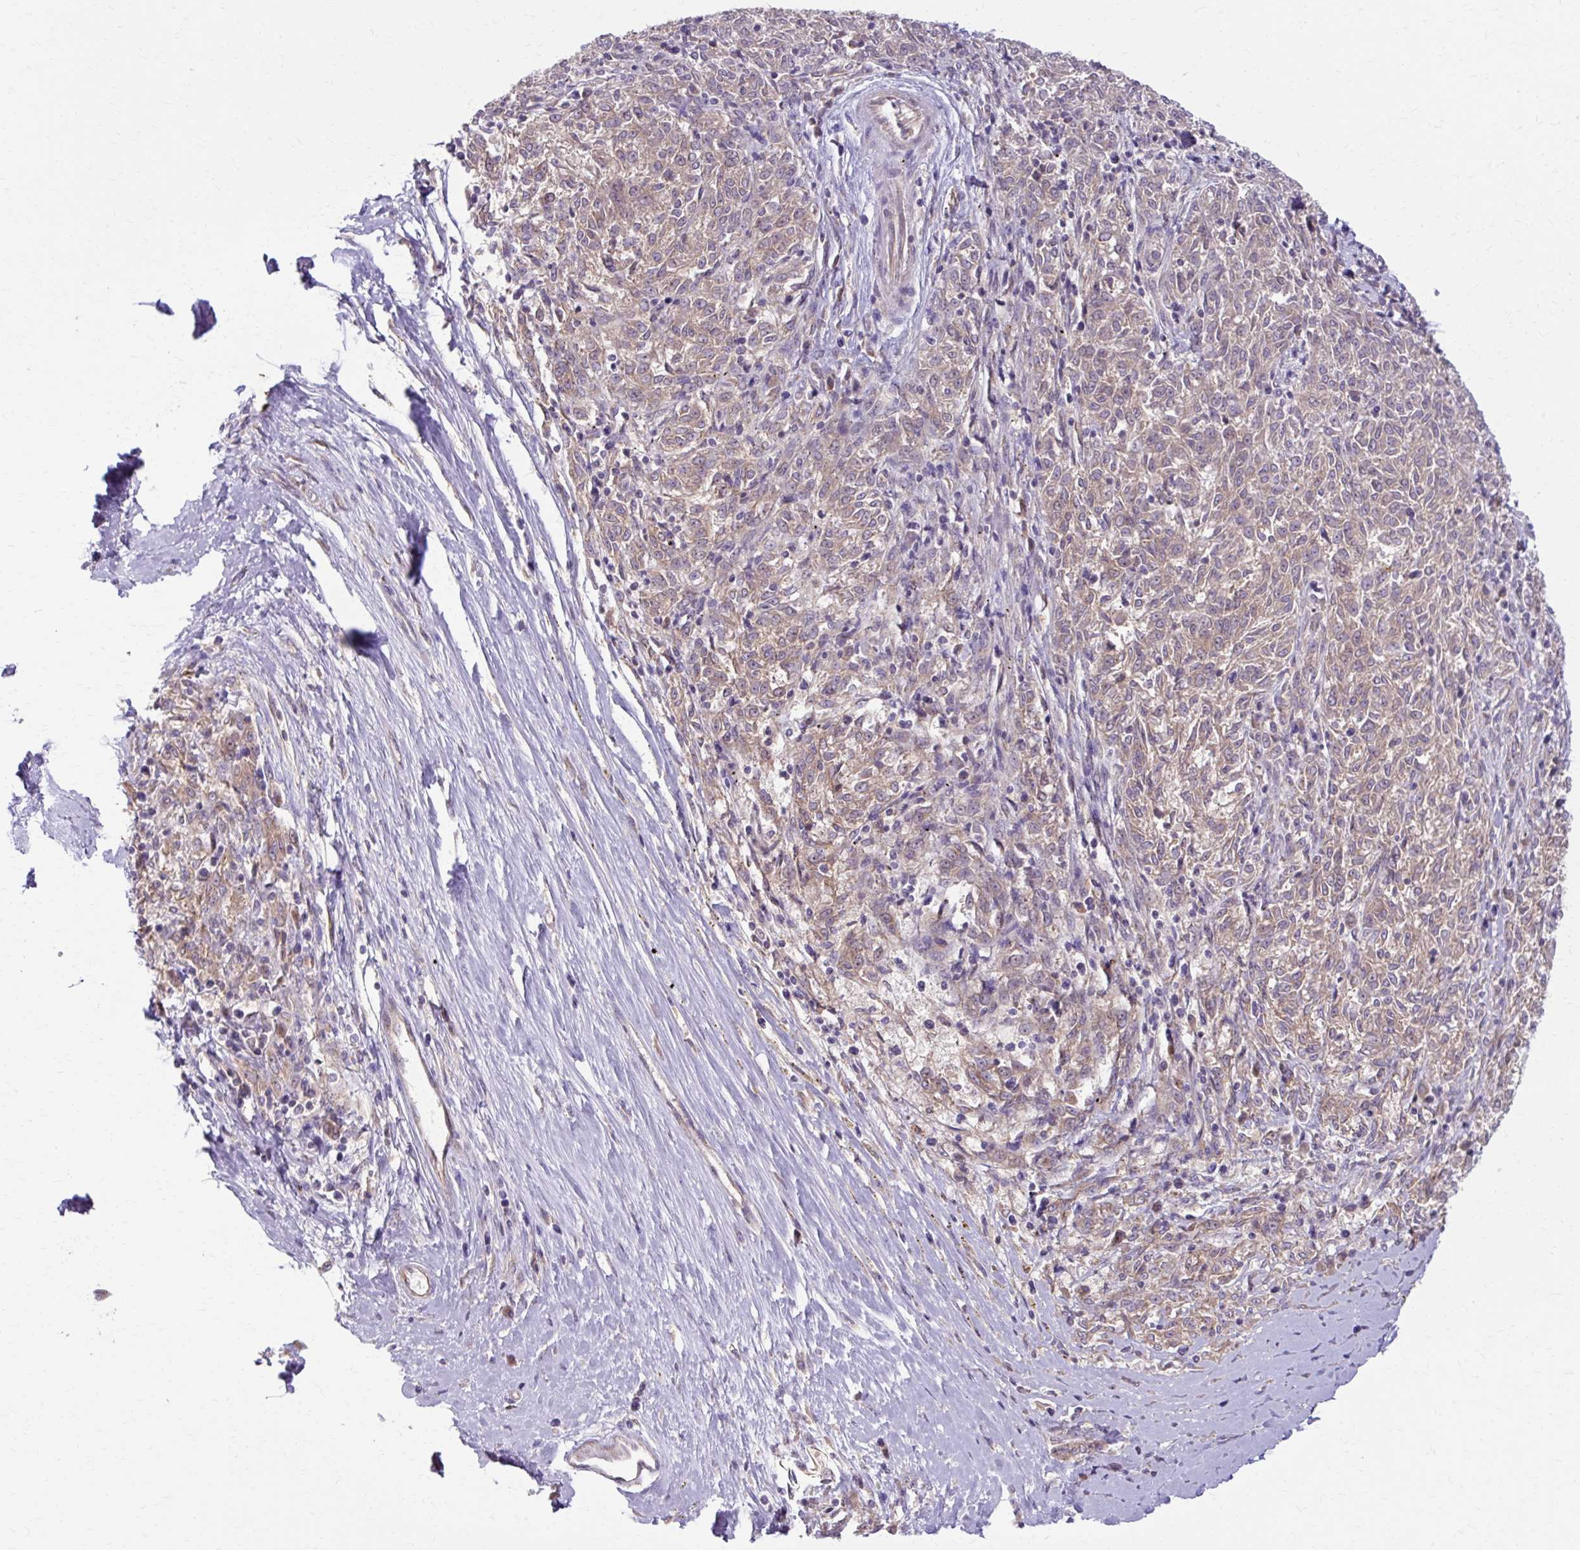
{"staining": {"intensity": "weak", "quantity": ">75%", "location": "cytoplasmic/membranous"}, "tissue": "melanoma", "cell_type": "Tumor cells", "image_type": "cancer", "snomed": [{"axis": "morphology", "description": "Malignant melanoma, NOS"}, {"axis": "topography", "description": "Skin"}], "caption": "Brown immunohistochemical staining in melanoma reveals weak cytoplasmic/membranous staining in about >75% of tumor cells. The staining was performed using DAB to visualize the protein expression in brown, while the nuclei were stained in blue with hematoxylin (Magnification: 20x).", "gene": "MZT2B", "patient": {"sex": "female", "age": 72}}